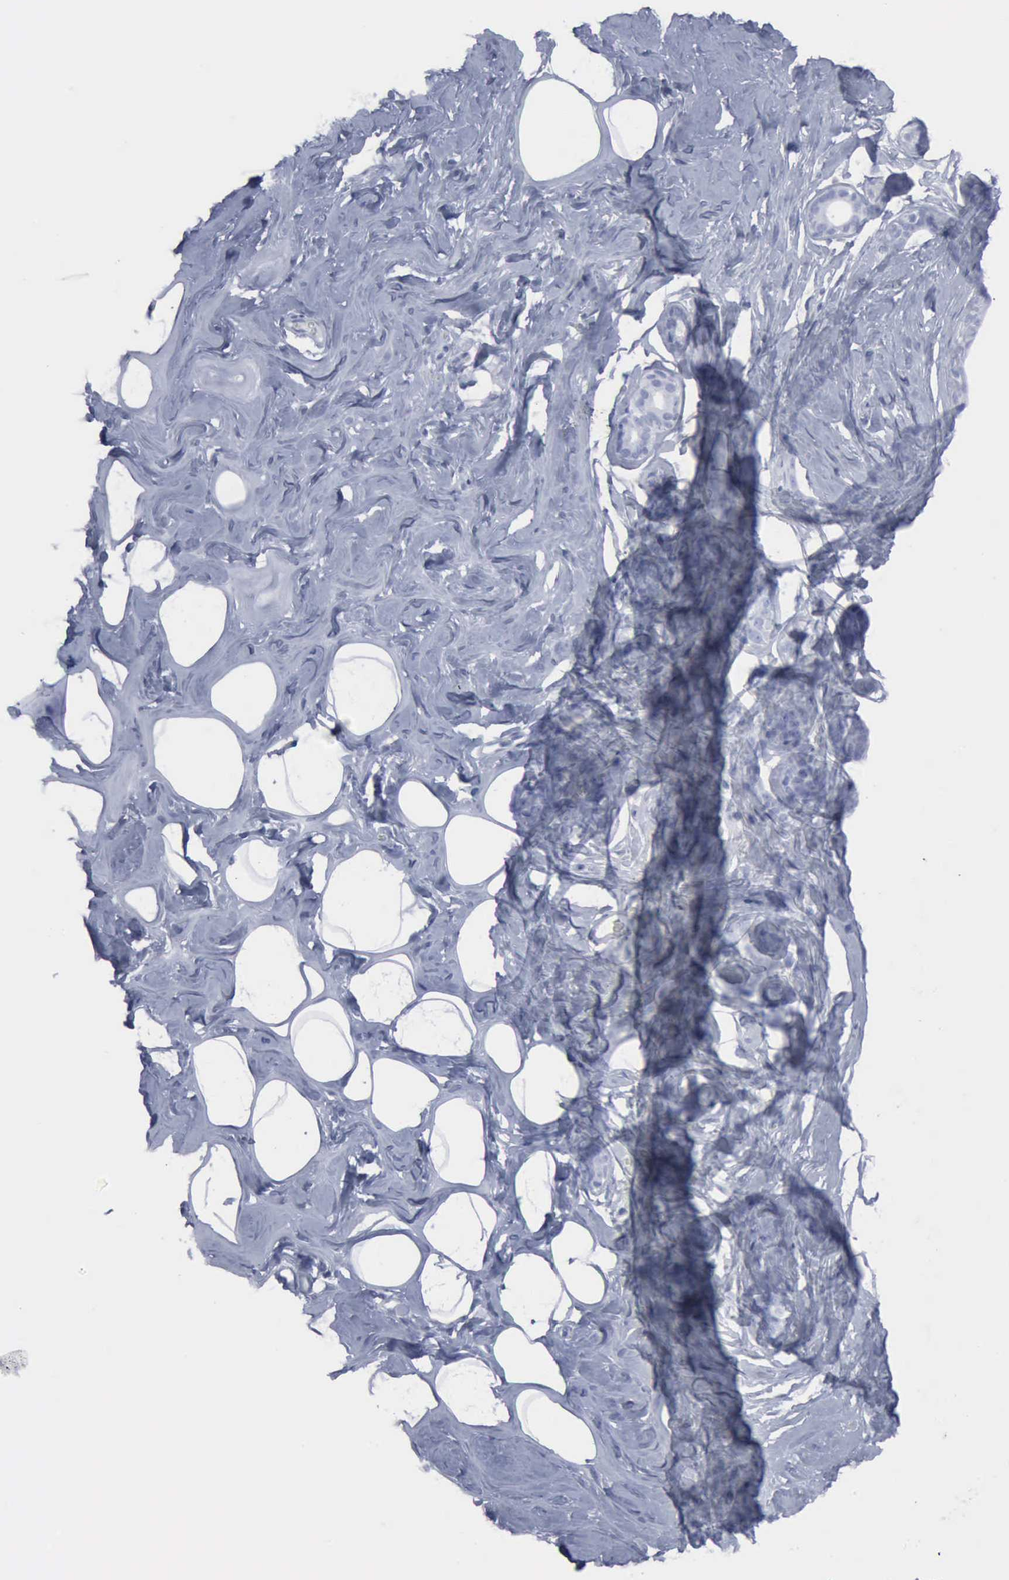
{"staining": {"intensity": "negative", "quantity": "none", "location": "none"}, "tissue": "breast", "cell_type": "Adipocytes", "image_type": "normal", "snomed": [{"axis": "morphology", "description": "Normal tissue, NOS"}, {"axis": "morphology", "description": "Fibrosis, NOS"}, {"axis": "topography", "description": "Breast"}], "caption": "There is no significant expression in adipocytes of breast.", "gene": "VCAM1", "patient": {"sex": "female", "age": 39}}